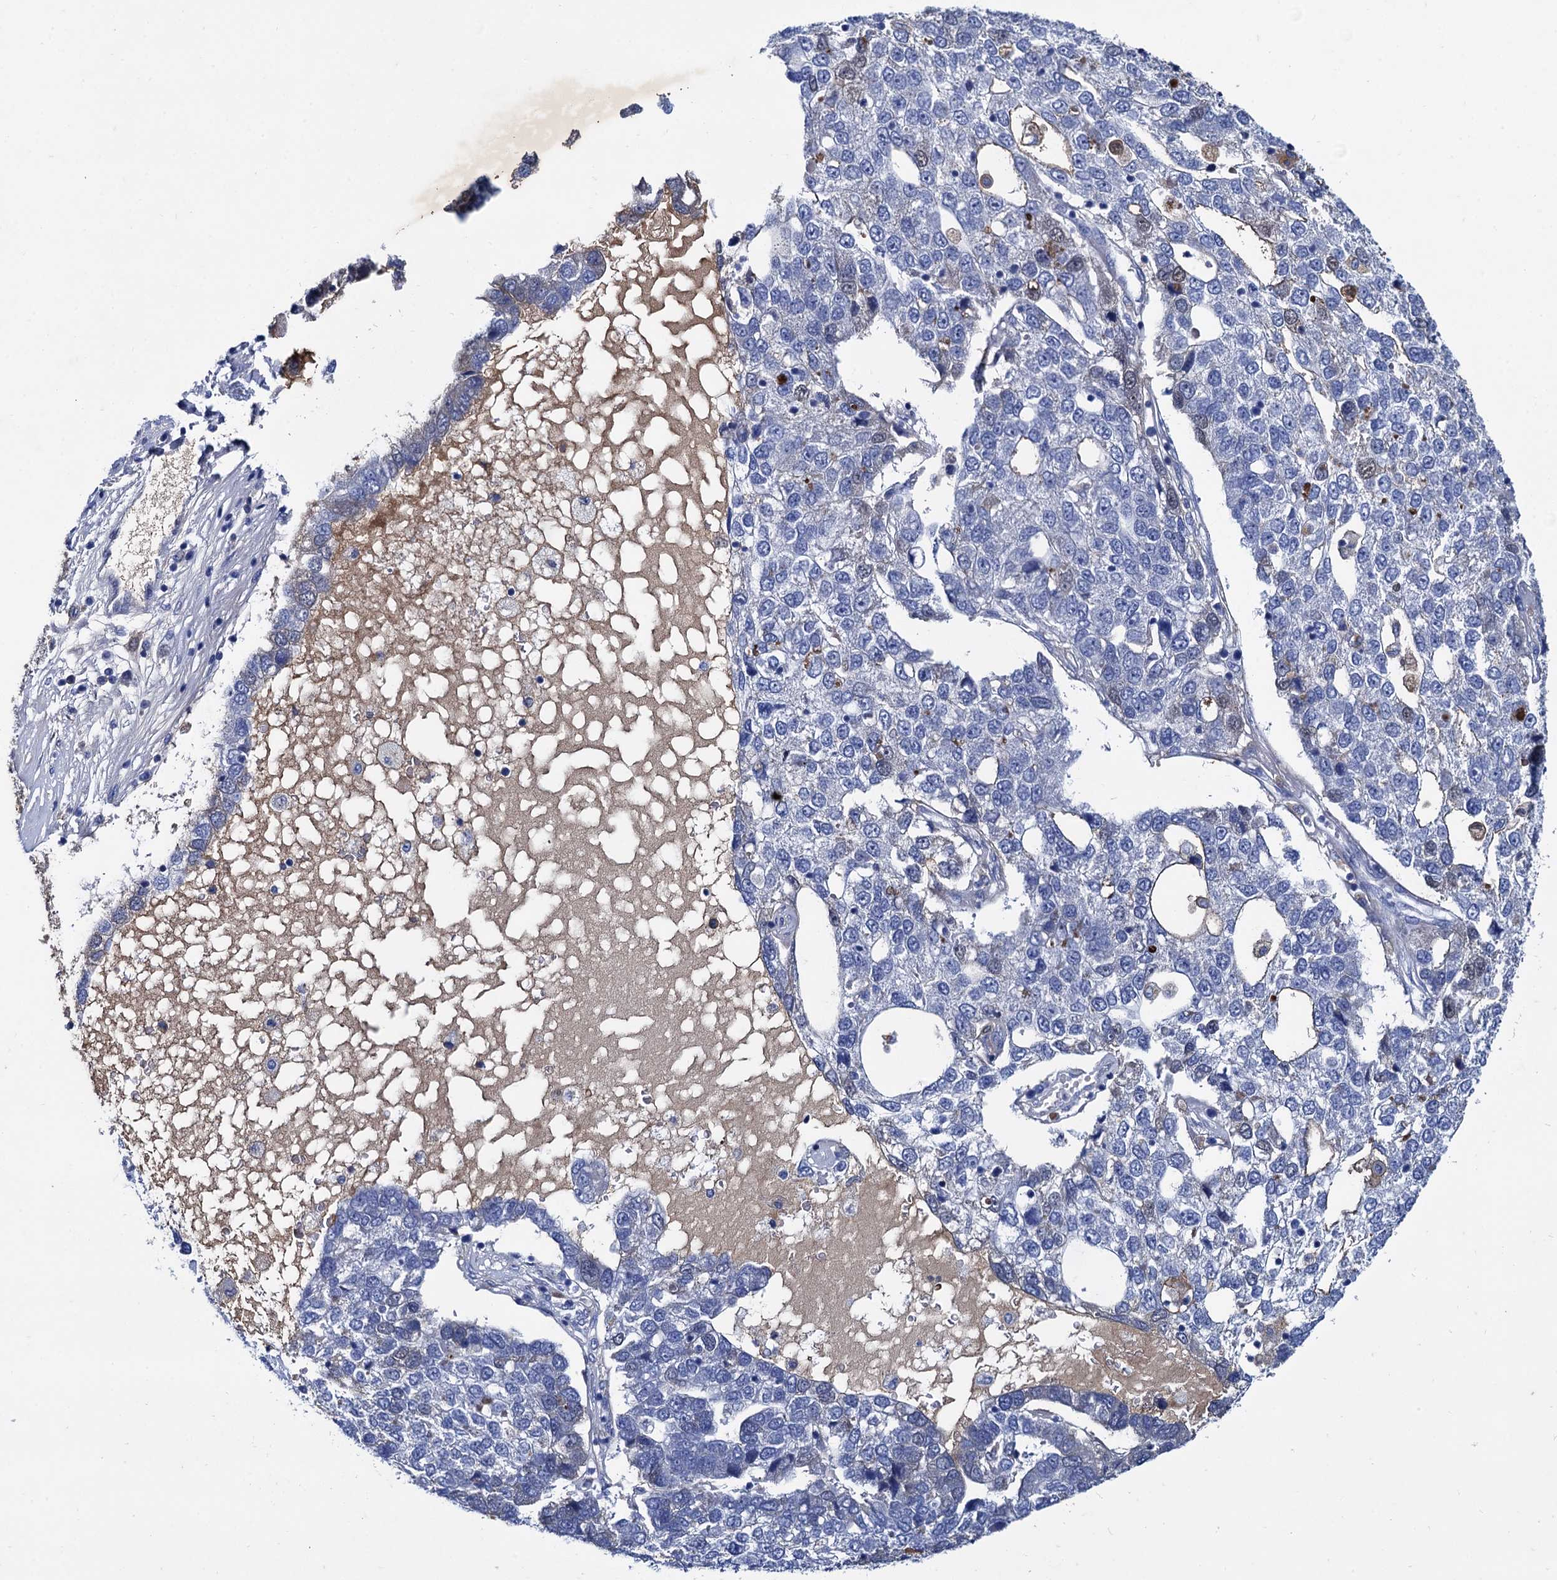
{"staining": {"intensity": "weak", "quantity": "<25%", "location": "cytoplasmic/membranous"}, "tissue": "pancreatic cancer", "cell_type": "Tumor cells", "image_type": "cancer", "snomed": [{"axis": "morphology", "description": "Adenocarcinoma, NOS"}, {"axis": "topography", "description": "Pancreas"}], "caption": "Tumor cells are negative for protein expression in human pancreatic cancer (adenocarcinoma).", "gene": "TMEM72", "patient": {"sex": "female", "age": 61}}